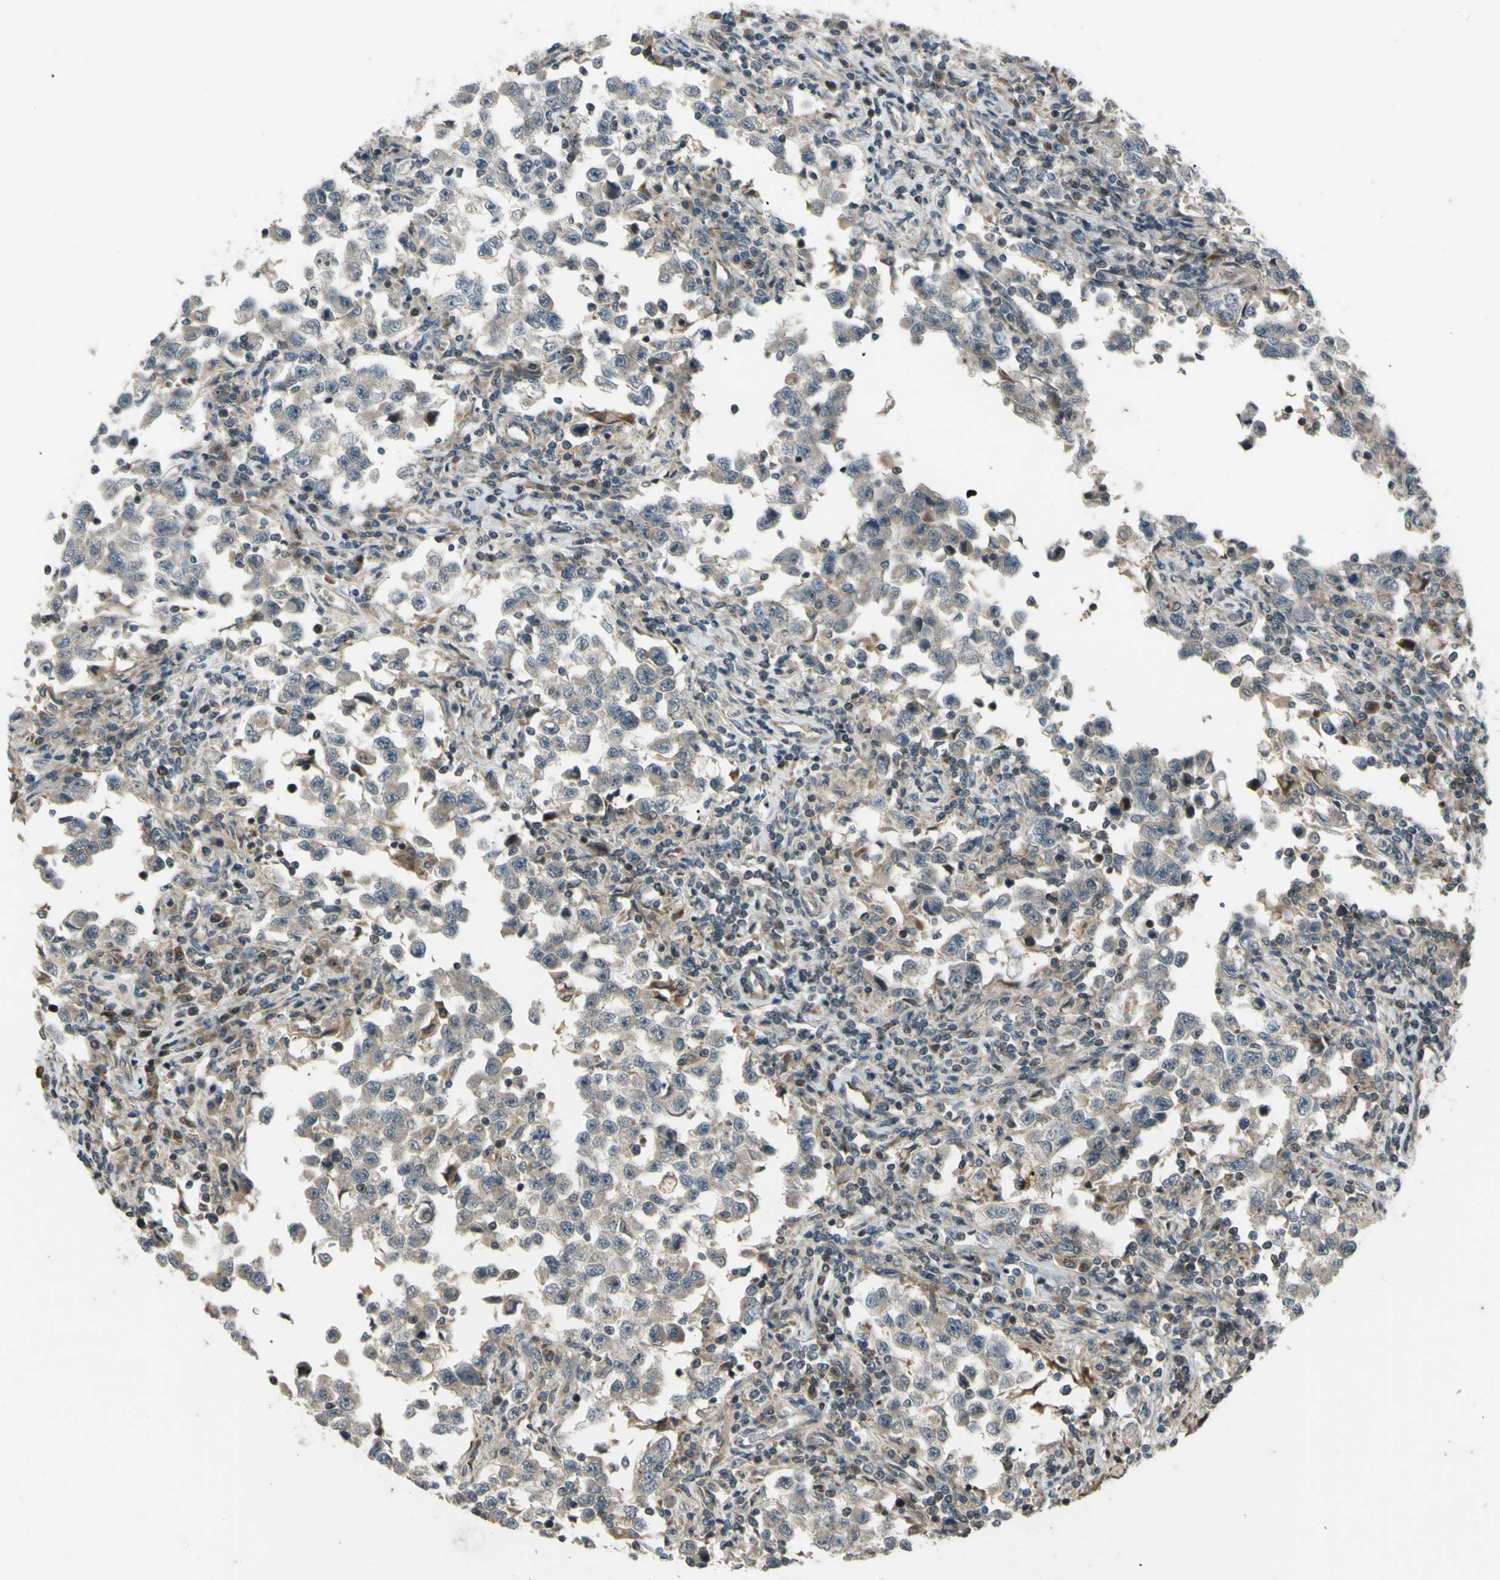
{"staining": {"intensity": "weak", "quantity": ">75%", "location": "cytoplasmic/membranous"}, "tissue": "testis cancer", "cell_type": "Tumor cells", "image_type": "cancer", "snomed": [{"axis": "morphology", "description": "Carcinoma, Embryonal, NOS"}, {"axis": "topography", "description": "Testis"}], "caption": "An image of human testis embryonal carcinoma stained for a protein exhibits weak cytoplasmic/membranous brown staining in tumor cells. The protein is stained brown, and the nuclei are stained in blue (DAB IHC with brightfield microscopy, high magnification).", "gene": "FLII", "patient": {"sex": "male", "age": 21}}